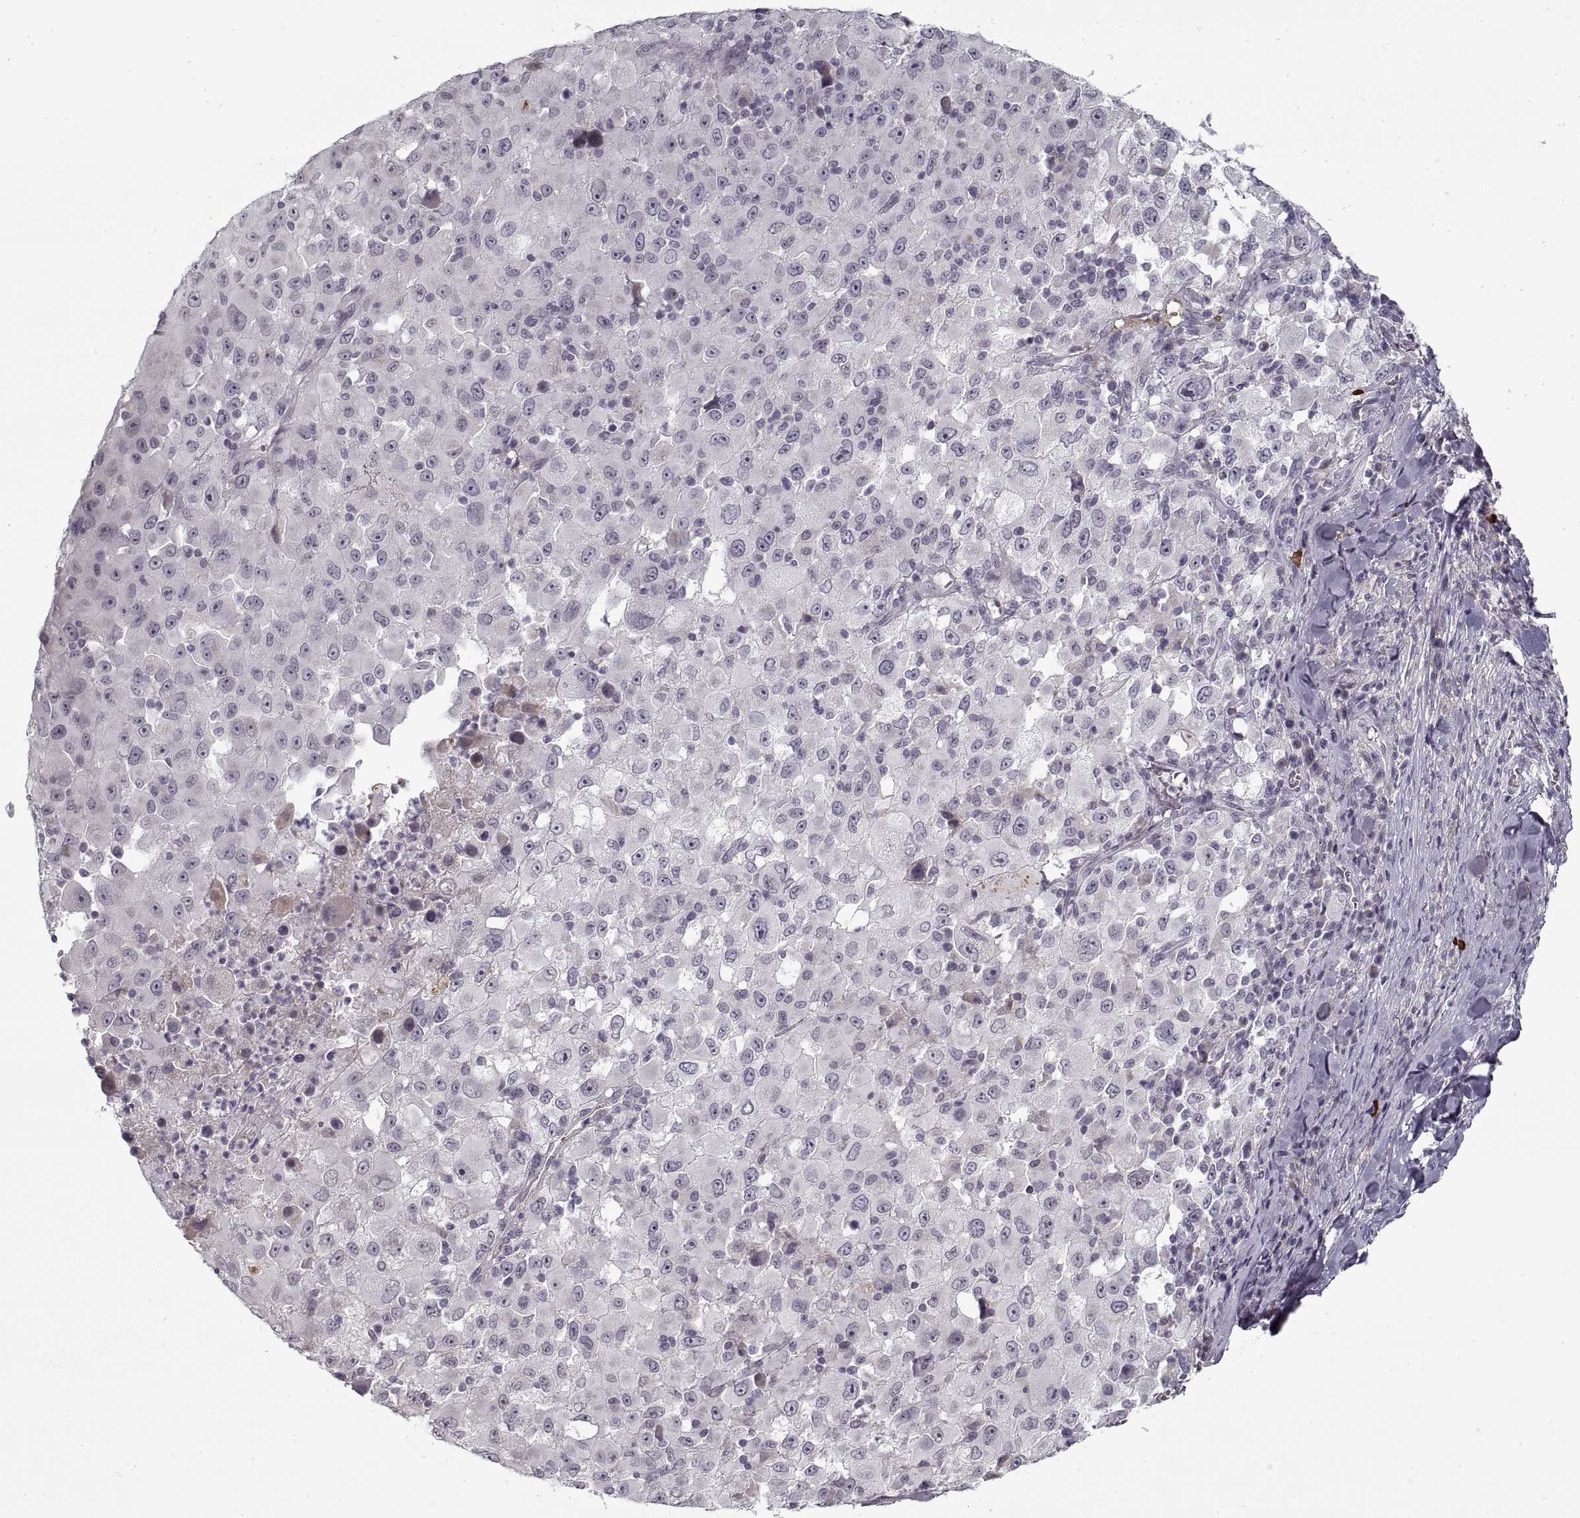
{"staining": {"intensity": "negative", "quantity": "none", "location": "none"}, "tissue": "melanoma", "cell_type": "Tumor cells", "image_type": "cancer", "snomed": [{"axis": "morphology", "description": "Malignant melanoma, Metastatic site"}, {"axis": "topography", "description": "Soft tissue"}], "caption": "IHC photomicrograph of melanoma stained for a protein (brown), which demonstrates no expression in tumor cells.", "gene": "GAD2", "patient": {"sex": "male", "age": 50}}